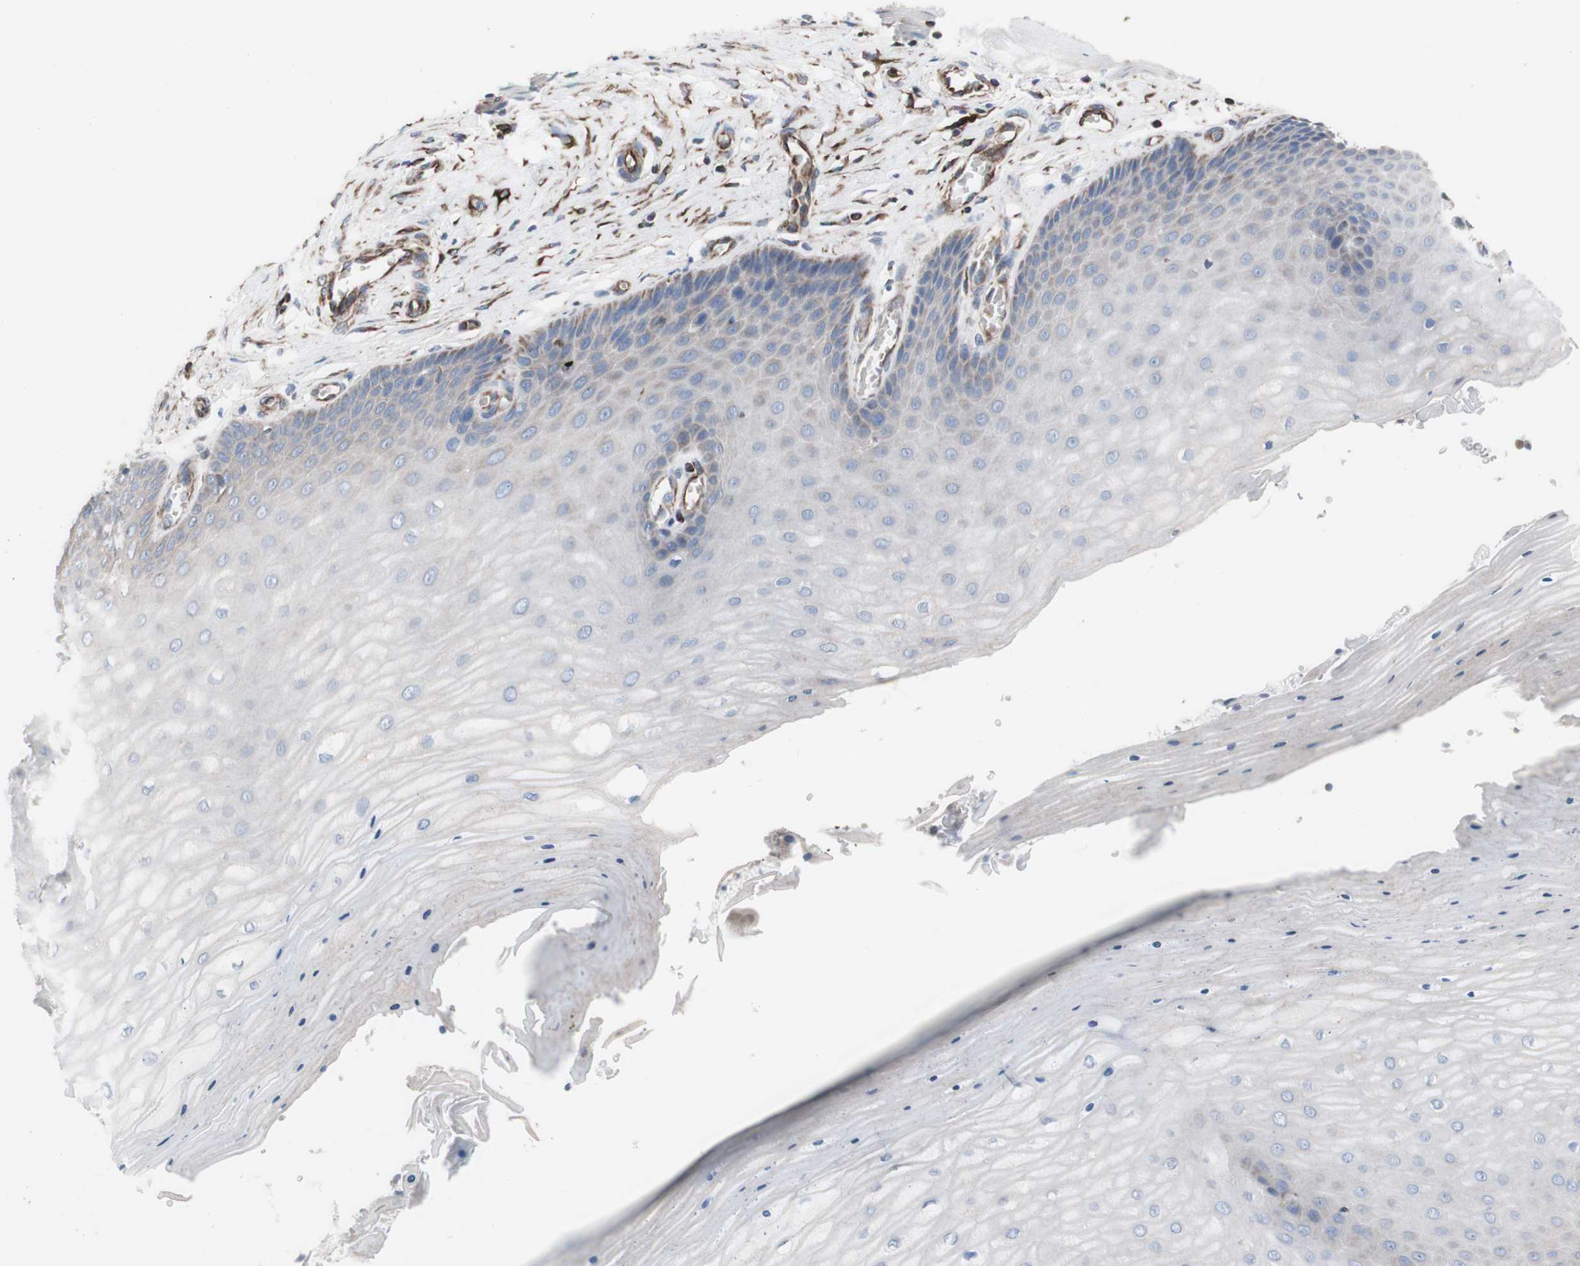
{"staining": {"intensity": "negative", "quantity": "none", "location": "none"}, "tissue": "cervix", "cell_type": "Glandular cells", "image_type": "normal", "snomed": [{"axis": "morphology", "description": "Normal tissue, NOS"}, {"axis": "topography", "description": "Cervix"}], "caption": "Histopathology image shows no protein staining in glandular cells of normal cervix. (Stains: DAB immunohistochemistry with hematoxylin counter stain, Microscopy: brightfield microscopy at high magnification).", "gene": "AGPAT5", "patient": {"sex": "female", "age": 55}}